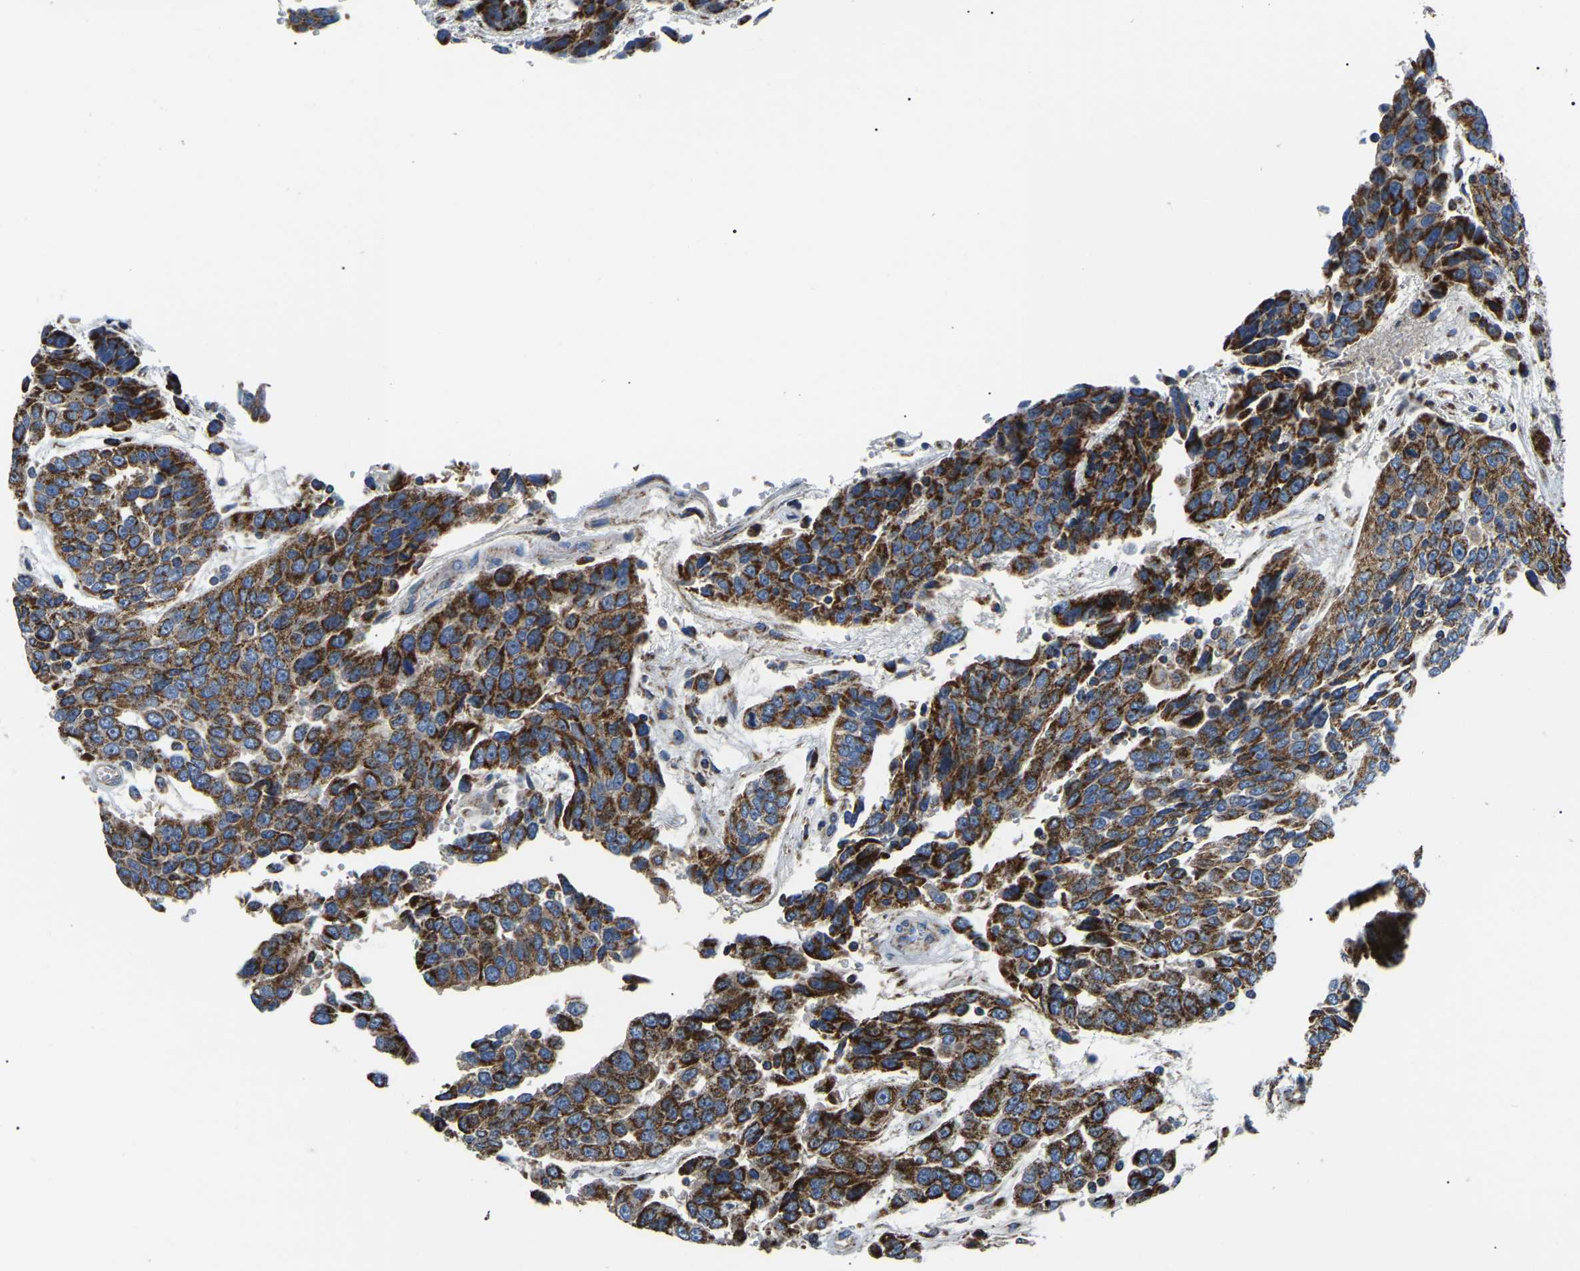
{"staining": {"intensity": "strong", "quantity": ">75%", "location": "cytoplasmic/membranous"}, "tissue": "urothelial cancer", "cell_type": "Tumor cells", "image_type": "cancer", "snomed": [{"axis": "morphology", "description": "Urothelial carcinoma, High grade"}, {"axis": "topography", "description": "Urinary bladder"}], "caption": "Protein staining displays strong cytoplasmic/membranous positivity in approximately >75% of tumor cells in urothelial cancer. Immunohistochemistry stains the protein in brown and the nuclei are stained blue.", "gene": "PPM1E", "patient": {"sex": "female", "age": 80}}